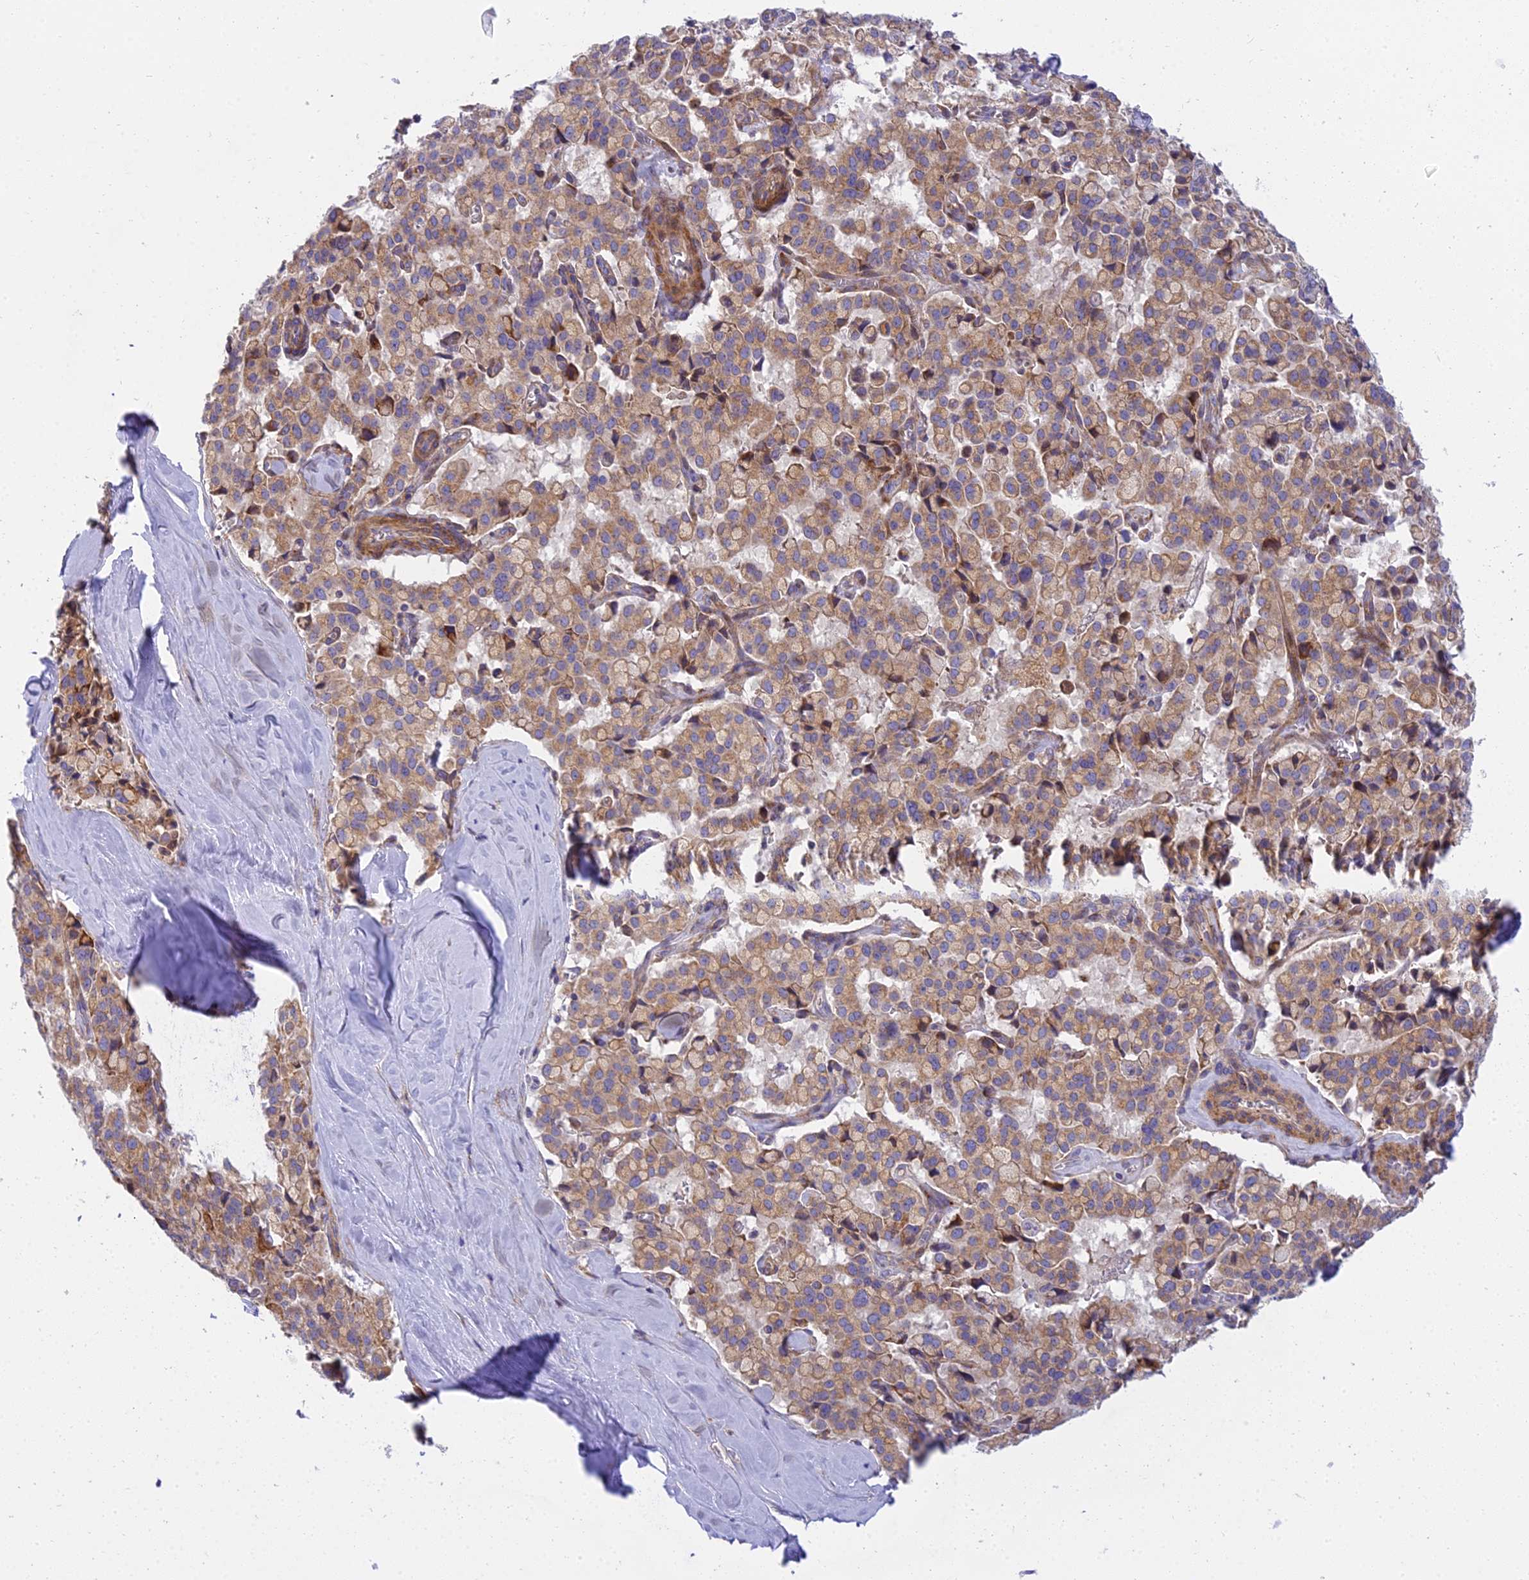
{"staining": {"intensity": "moderate", "quantity": ">75%", "location": "cytoplasmic/membranous"}, "tissue": "pancreatic cancer", "cell_type": "Tumor cells", "image_type": "cancer", "snomed": [{"axis": "morphology", "description": "Adenocarcinoma, NOS"}, {"axis": "topography", "description": "Pancreas"}], "caption": "Moderate cytoplasmic/membranous positivity is seen in about >75% of tumor cells in pancreatic adenocarcinoma. (DAB (3,3'-diaminobenzidine) = brown stain, brightfield microscopy at high magnification).", "gene": "CLCN7", "patient": {"sex": "male", "age": 65}}